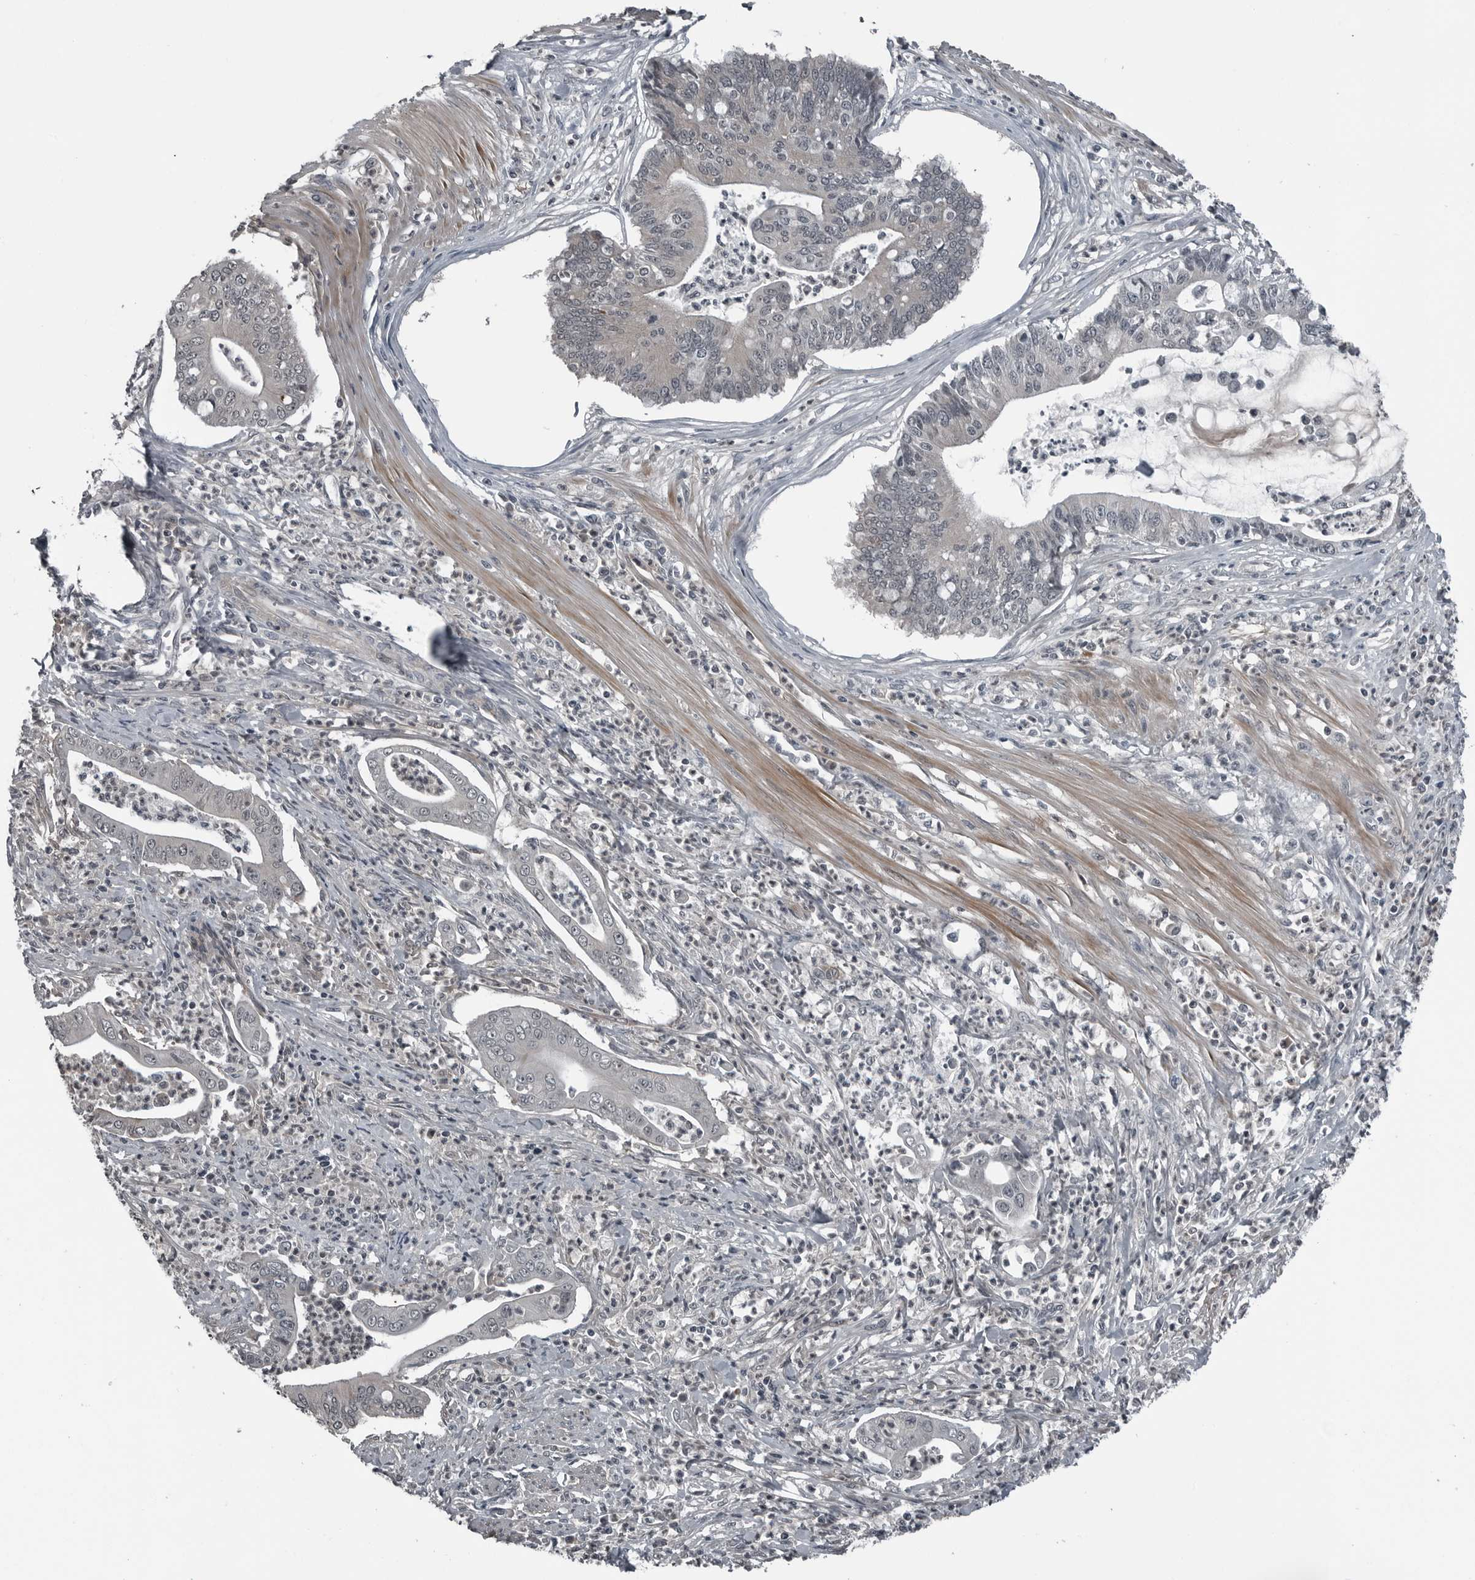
{"staining": {"intensity": "negative", "quantity": "none", "location": "none"}, "tissue": "pancreatic cancer", "cell_type": "Tumor cells", "image_type": "cancer", "snomed": [{"axis": "morphology", "description": "Adenocarcinoma, NOS"}, {"axis": "topography", "description": "Pancreas"}], "caption": "Pancreatic cancer stained for a protein using immunohistochemistry demonstrates no staining tumor cells.", "gene": "GAK", "patient": {"sex": "male", "age": 69}}